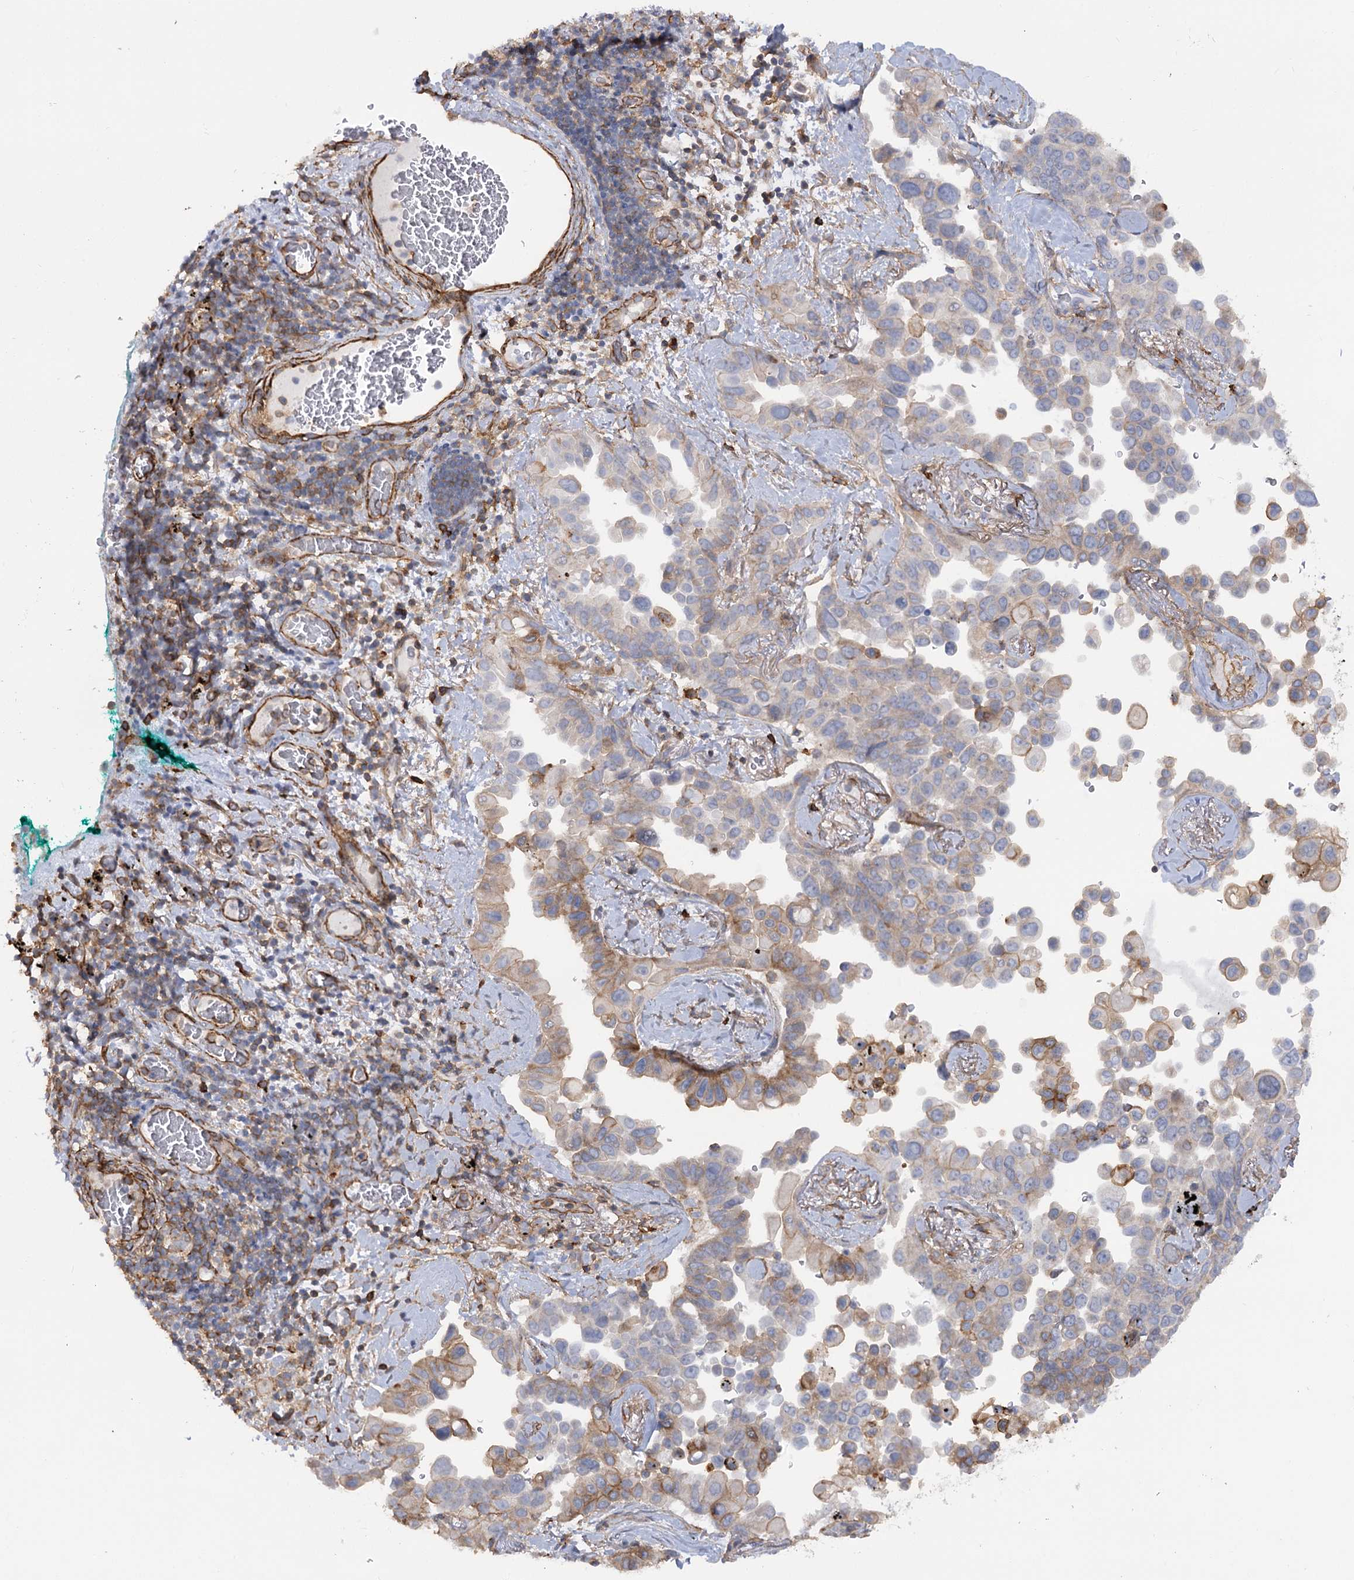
{"staining": {"intensity": "moderate", "quantity": "<25%", "location": "cytoplasmic/membranous"}, "tissue": "lung cancer", "cell_type": "Tumor cells", "image_type": "cancer", "snomed": [{"axis": "morphology", "description": "Adenocarcinoma, NOS"}, {"axis": "topography", "description": "Lung"}], "caption": "An IHC photomicrograph of neoplastic tissue is shown. Protein staining in brown highlights moderate cytoplasmic/membranous positivity in lung adenocarcinoma within tumor cells.", "gene": "SYNPO2", "patient": {"sex": "female", "age": 67}}